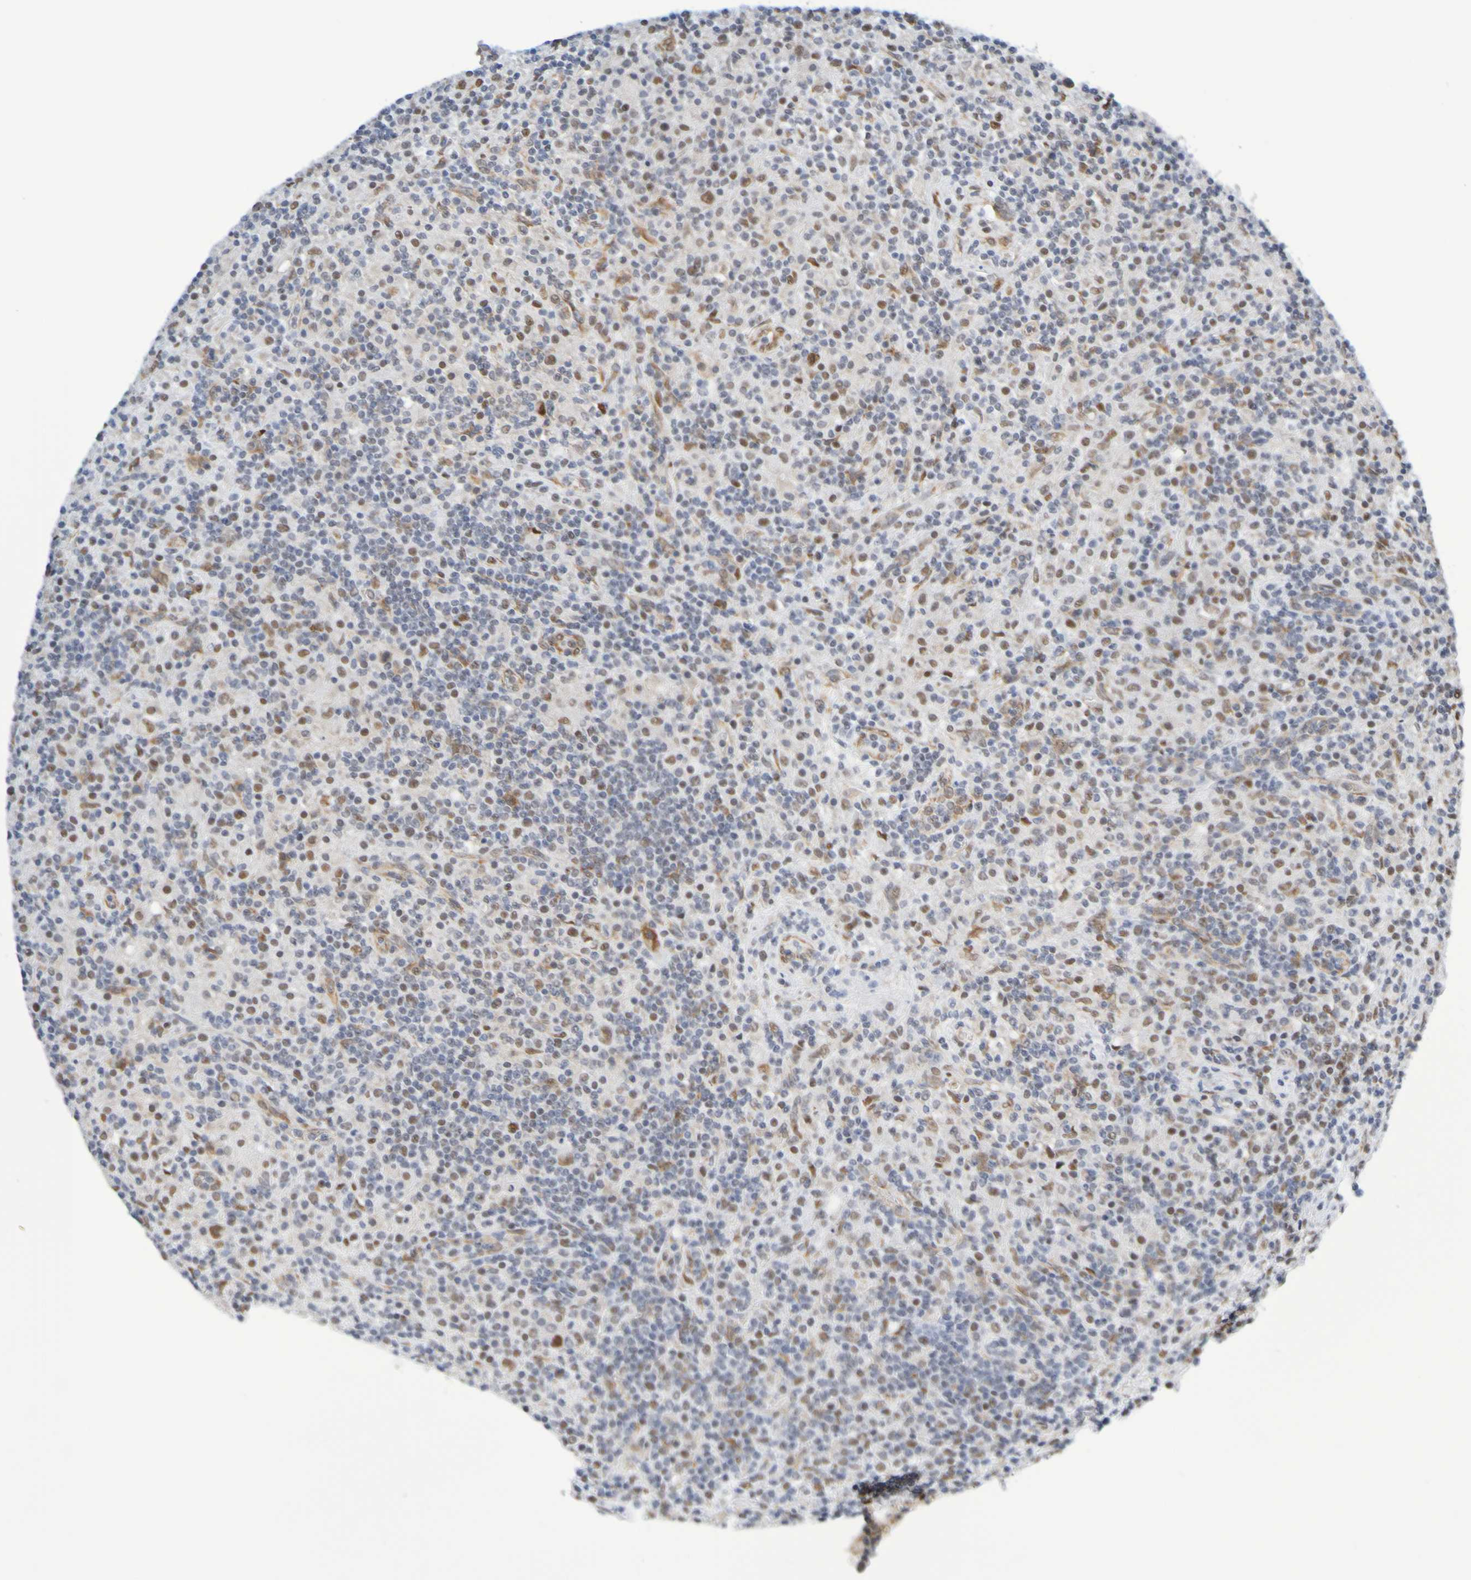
{"staining": {"intensity": "moderate", "quantity": ">75%", "location": "nuclear"}, "tissue": "lymphoma", "cell_type": "Tumor cells", "image_type": "cancer", "snomed": [{"axis": "morphology", "description": "Hodgkin's disease, NOS"}, {"axis": "topography", "description": "Lymph node"}], "caption": "Immunohistochemical staining of human lymphoma reveals moderate nuclear protein staining in approximately >75% of tumor cells.", "gene": "HDAC2", "patient": {"sex": "male", "age": 70}}